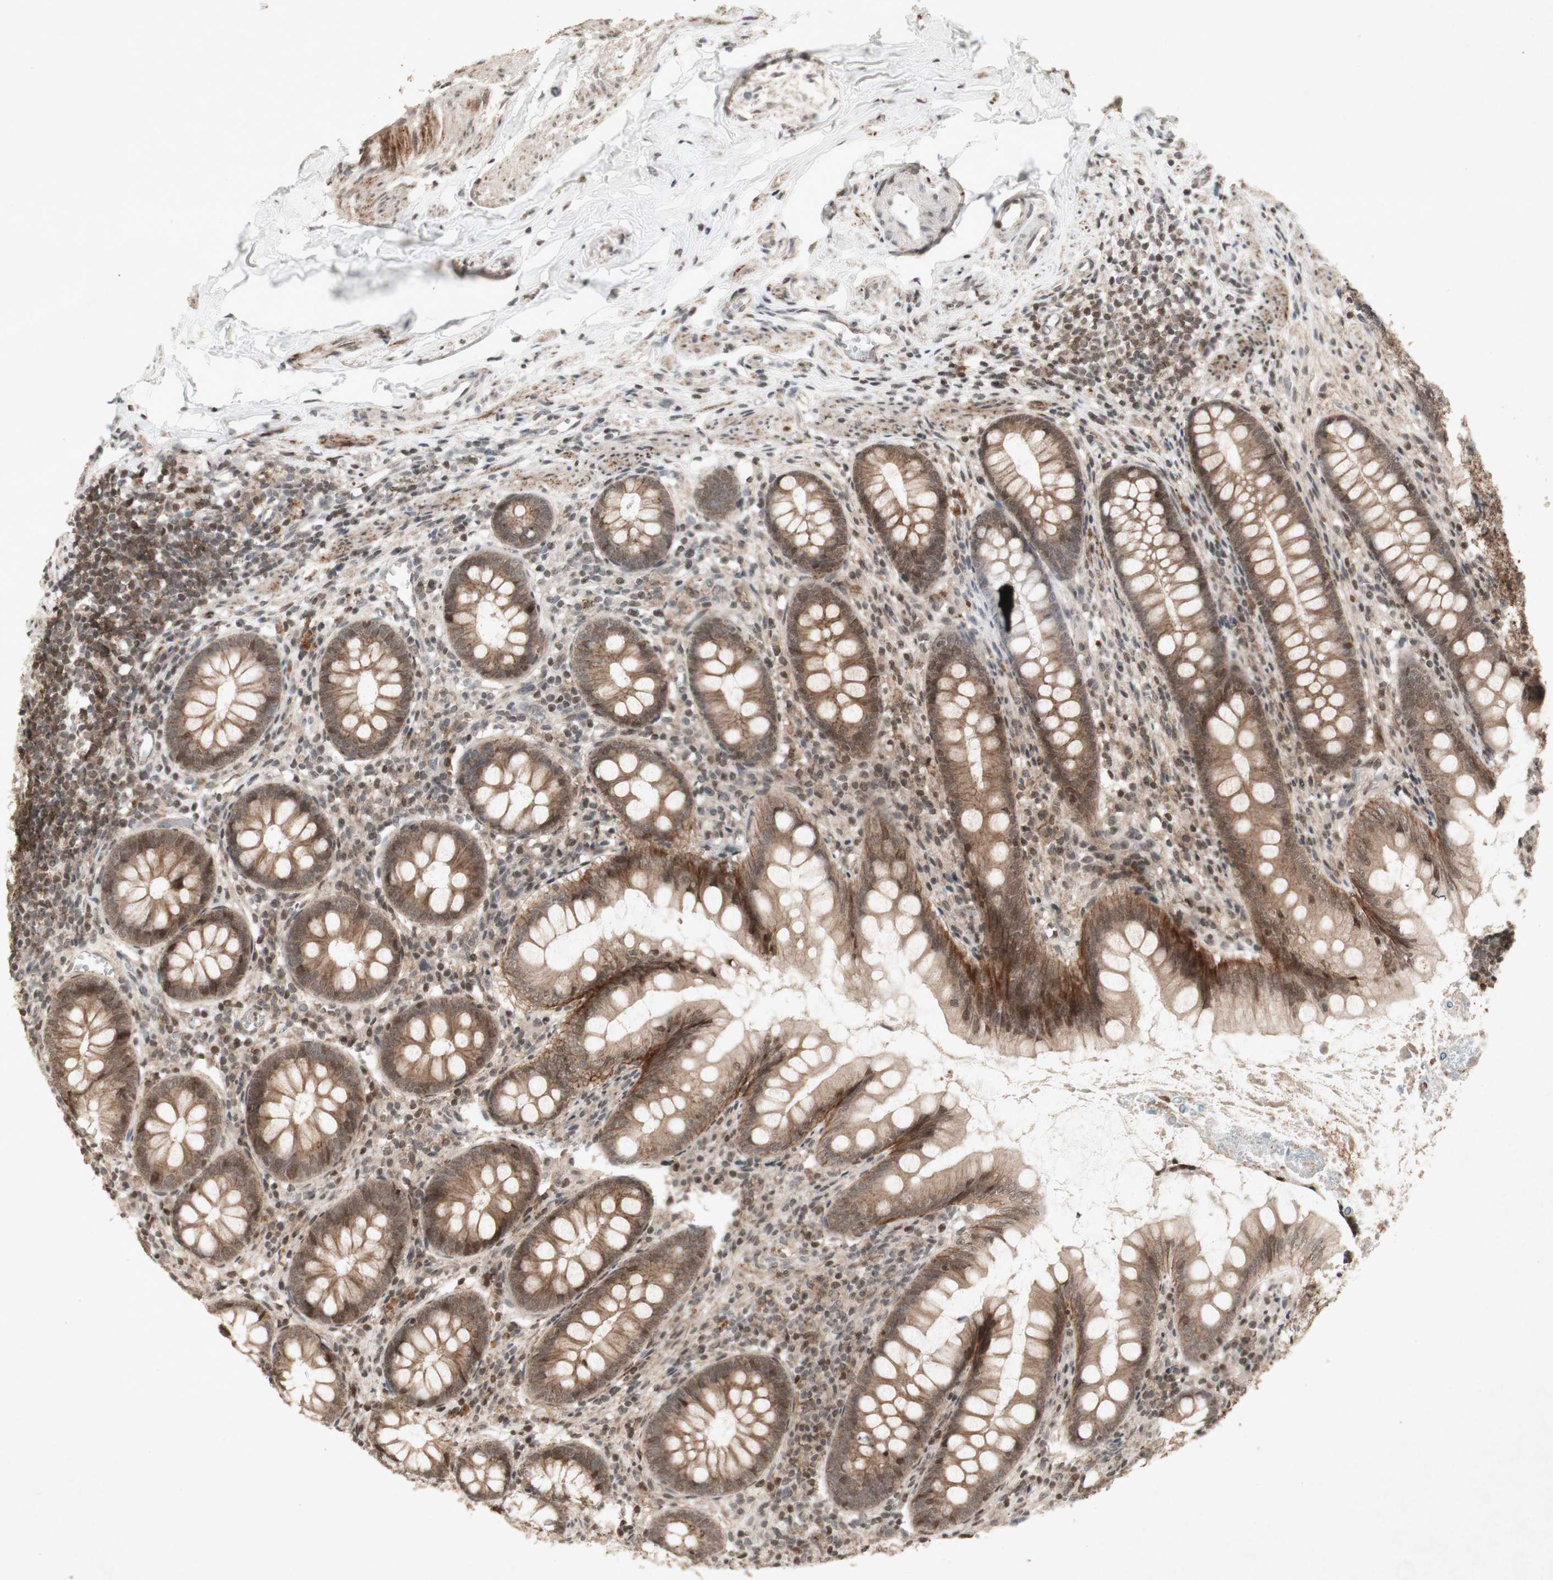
{"staining": {"intensity": "moderate", "quantity": ">75%", "location": "cytoplasmic/membranous,nuclear"}, "tissue": "appendix", "cell_type": "Glandular cells", "image_type": "normal", "snomed": [{"axis": "morphology", "description": "Normal tissue, NOS"}, {"axis": "topography", "description": "Appendix"}], "caption": "Glandular cells display medium levels of moderate cytoplasmic/membranous,nuclear positivity in about >75% of cells in unremarkable appendix. Nuclei are stained in blue.", "gene": "PLXNA1", "patient": {"sex": "female", "age": 77}}